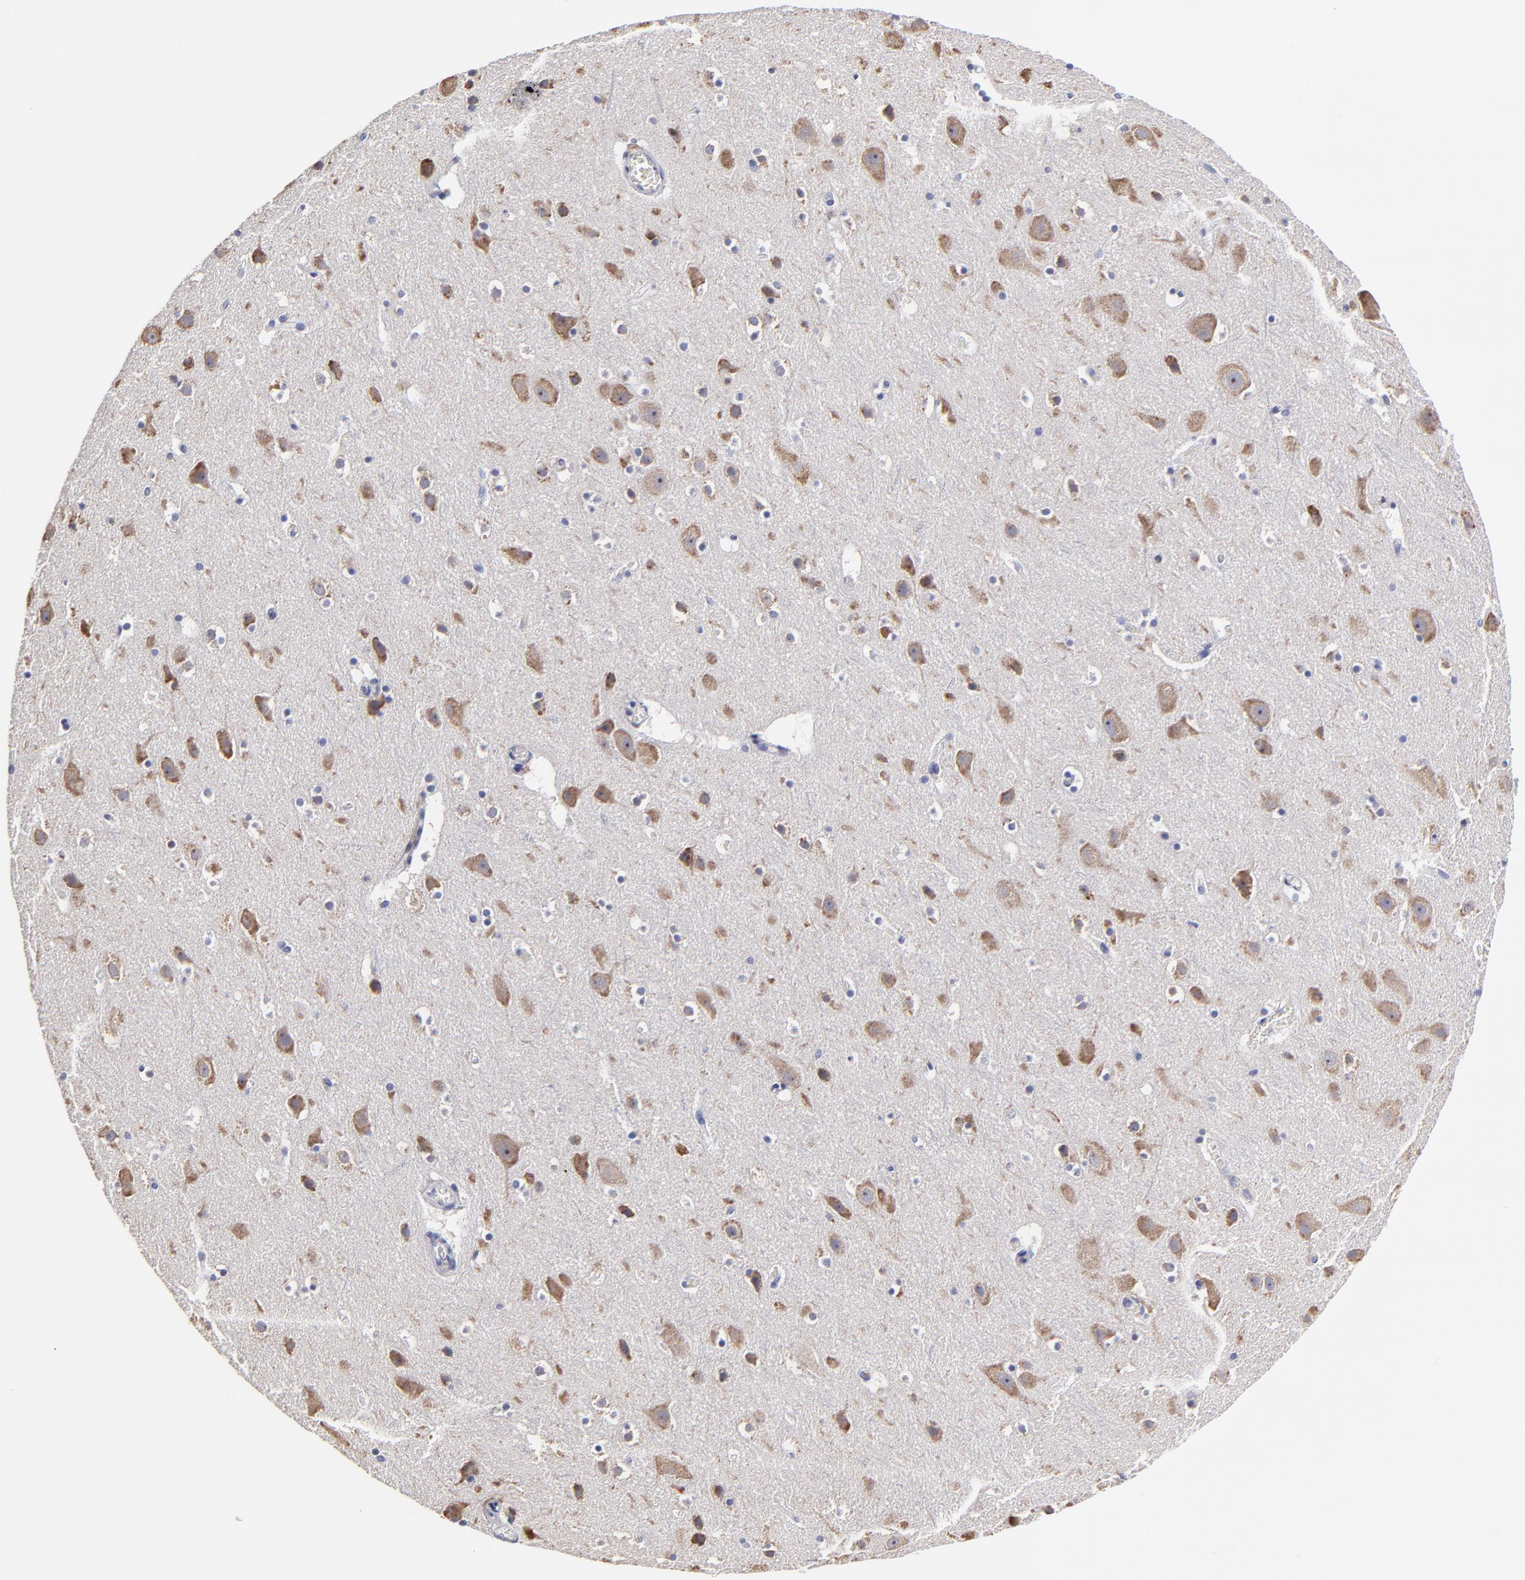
{"staining": {"intensity": "weak", "quantity": "25%-75%", "location": "cytoplasmic/membranous"}, "tissue": "cerebral cortex", "cell_type": "Endothelial cells", "image_type": "normal", "snomed": [{"axis": "morphology", "description": "Normal tissue, NOS"}, {"axis": "topography", "description": "Cerebral cortex"}], "caption": "Unremarkable cerebral cortex displays weak cytoplasmic/membranous positivity in about 25%-75% of endothelial cells, visualized by immunohistochemistry.", "gene": "GCSAM", "patient": {"sex": "male", "age": 45}}